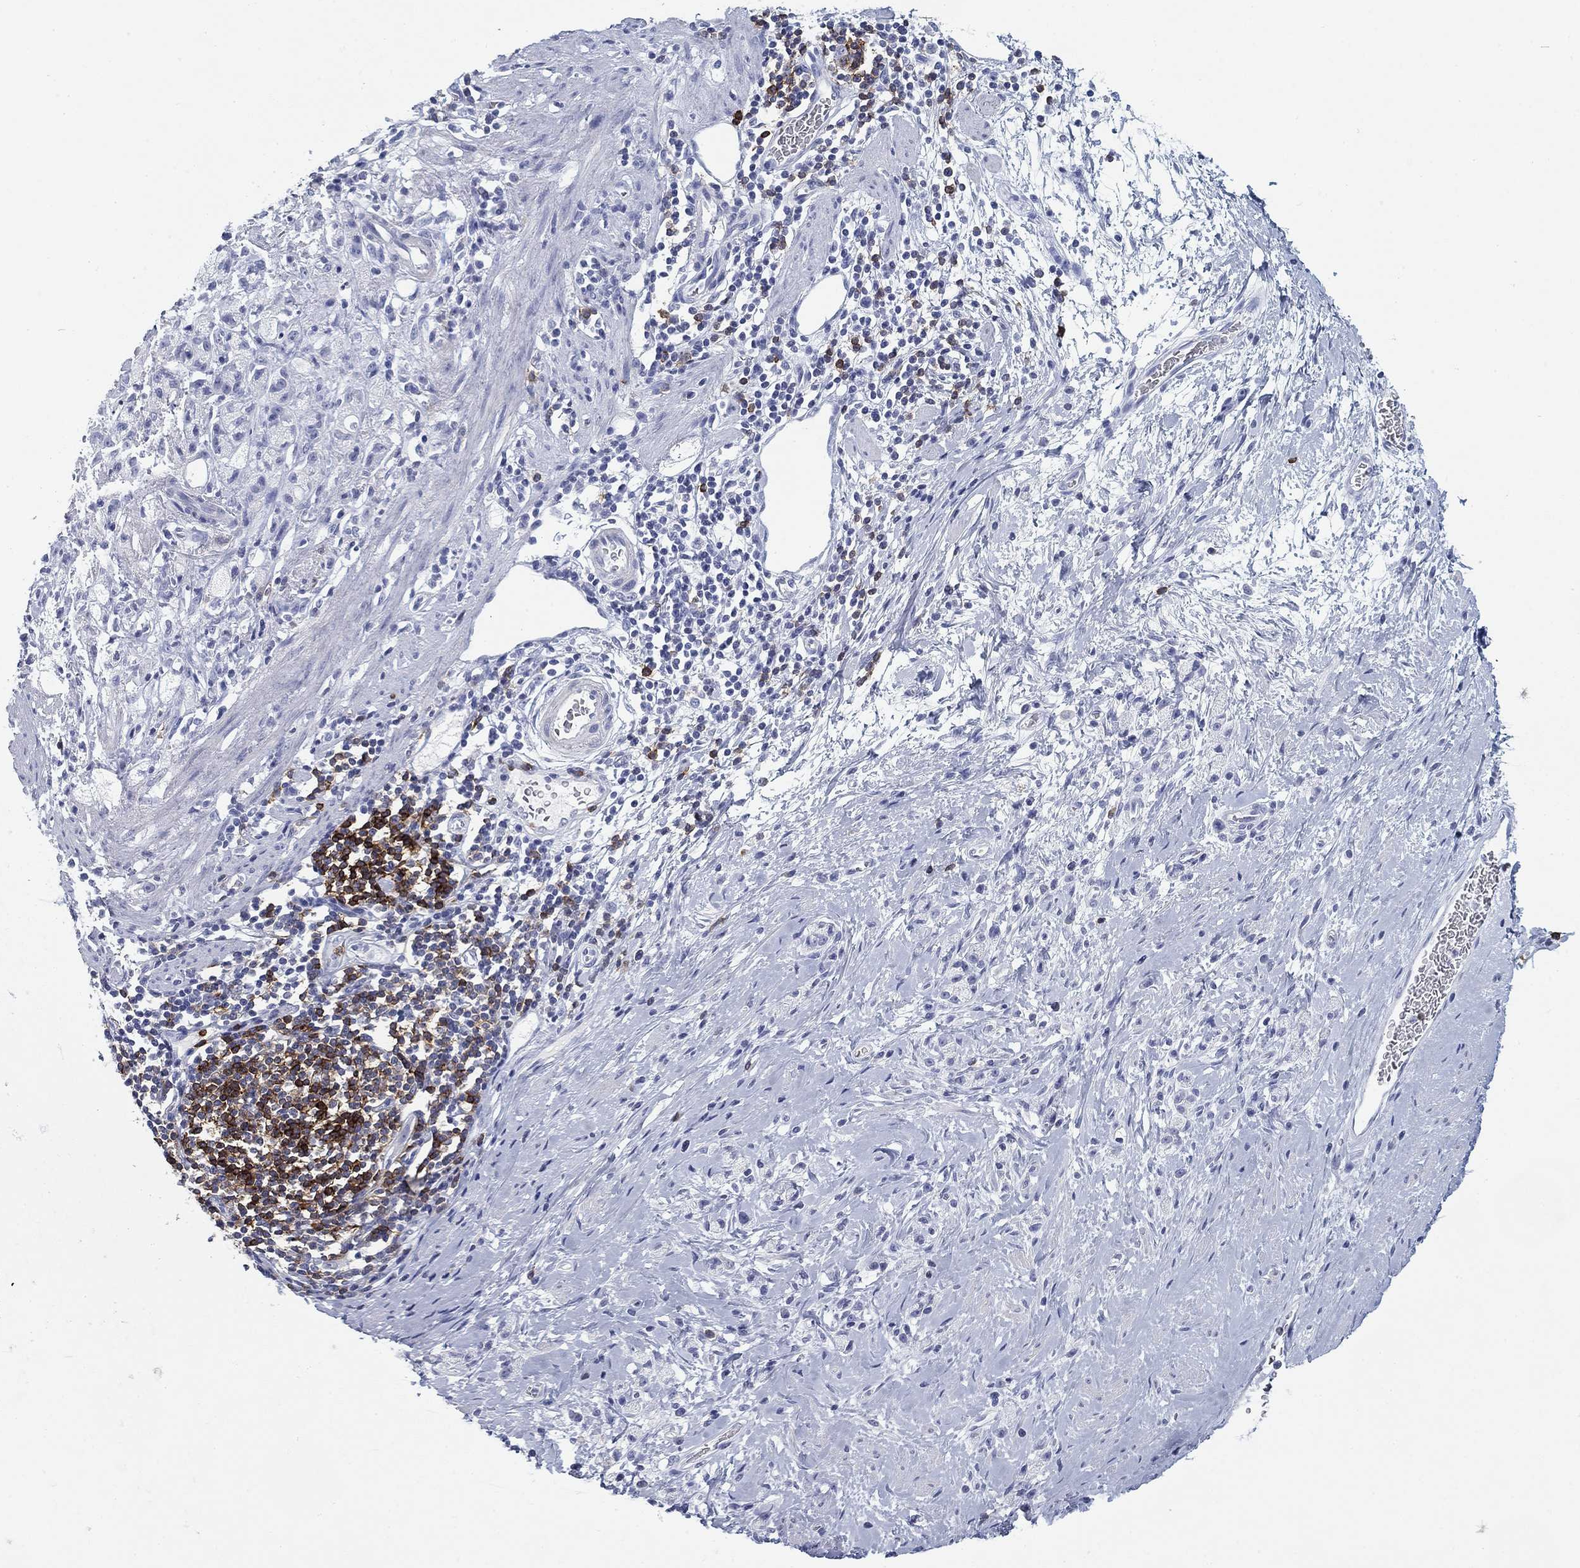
{"staining": {"intensity": "negative", "quantity": "none", "location": "none"}, "tissue": "stomach cancer", "cell_type": "Tumor cells", "image_type": "cancer", "snomed": [{"axis": "morphology", "description": "Adenocarcinoma, NOS"}, {"axis": "topography", "description": "Stomach"}], "caption": "Human stomach cancer stained for a protein using IHC demonstrates no positivity in tumor cells.", "gene": "CD79B", "patient": {"sex": "male", "age": 58}}